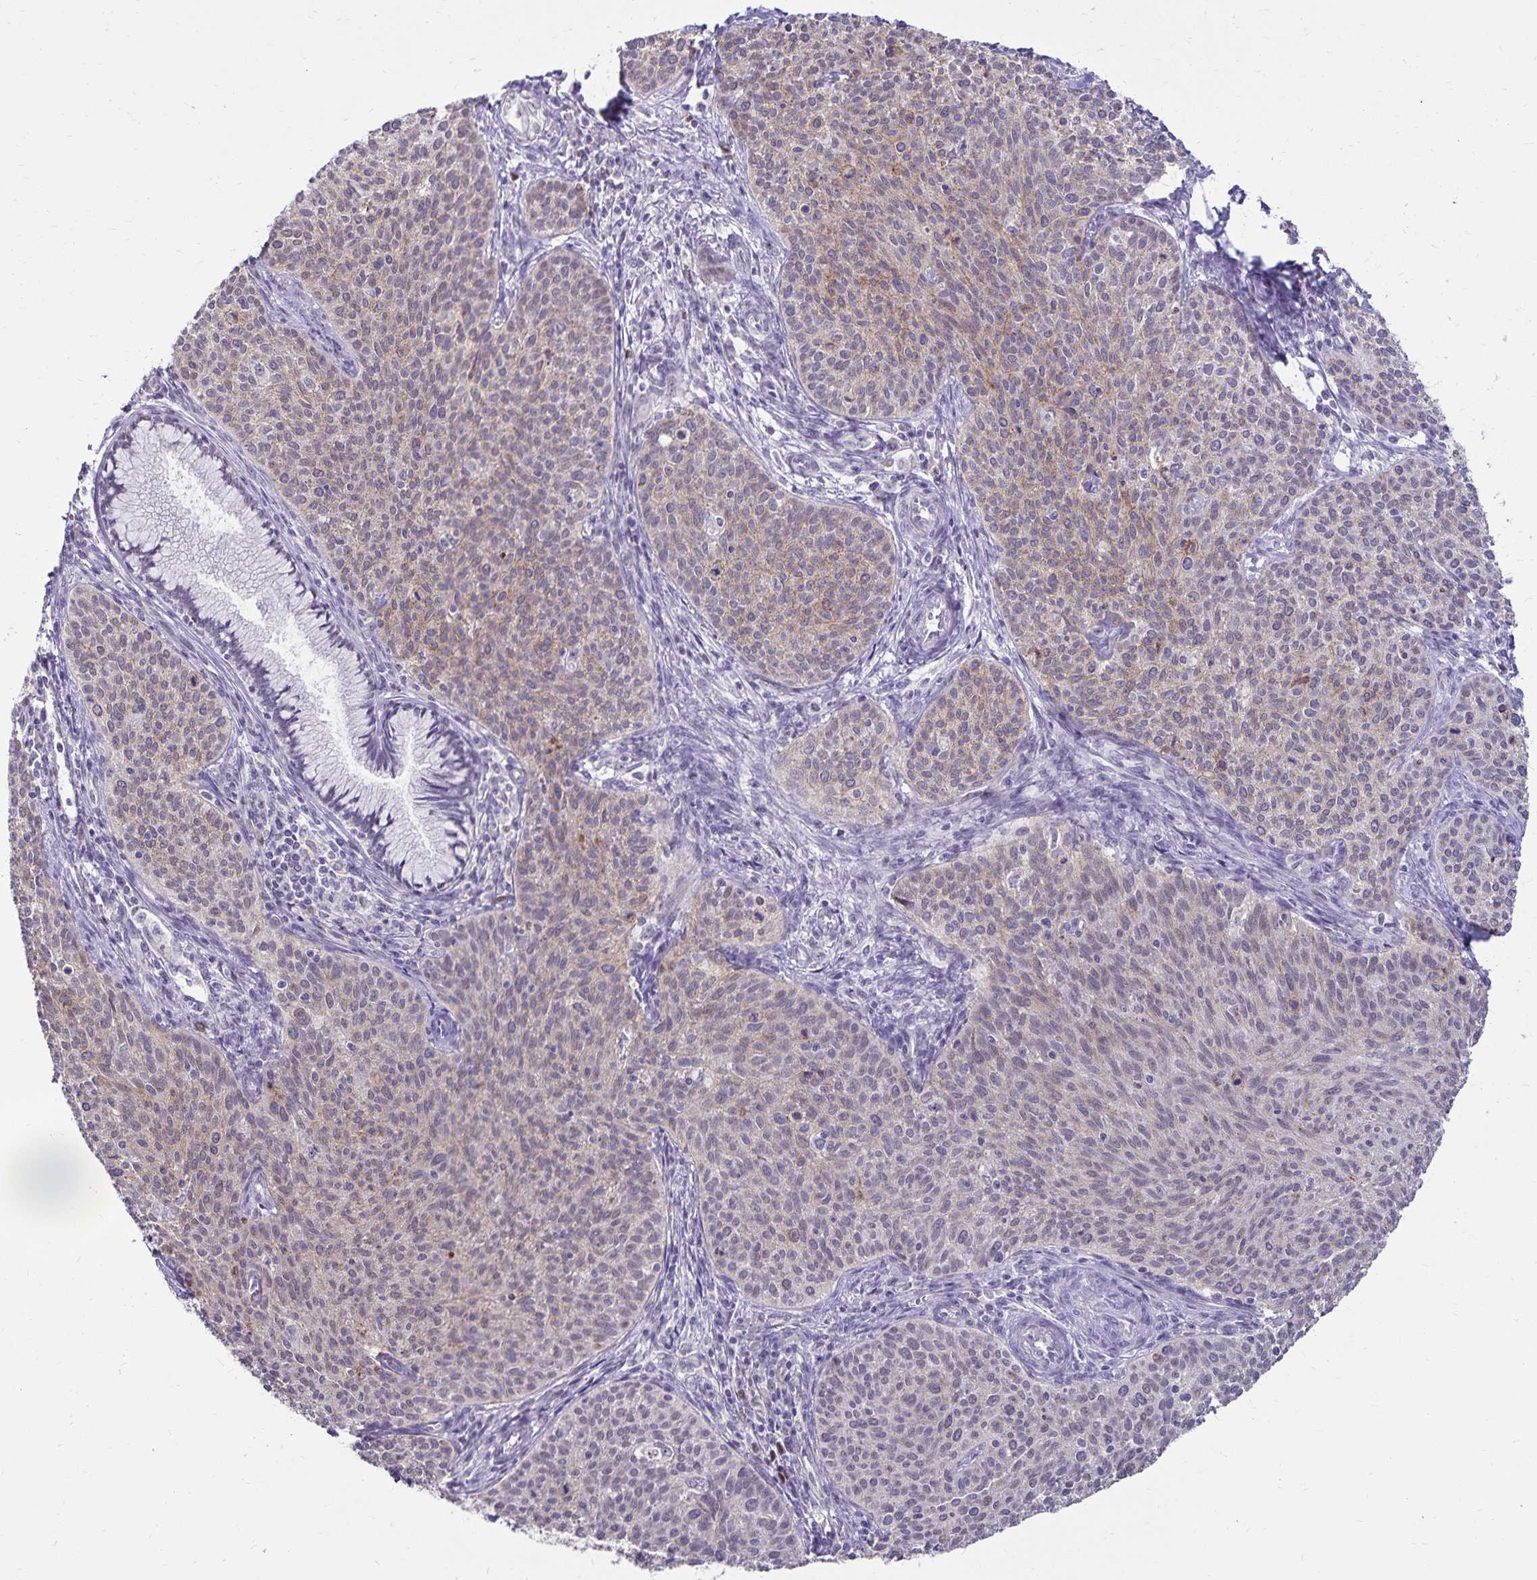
{"staining": {"intensity": "weak", "quantity": "<25%", "location": "cytoplasmic/membranous"}, "tissue": "cervical cancer", "cell_type": "Tumor cells", "image_type": "cancer", "snomed": [{"axis": "morphology", "description": "Squamous cell carcinoma, NOS"}, {"axis": "topography", "description": "Cervix"}], "caption": "Immunohistochemistry (IHC) micrograph of squamous cell carcinoma (cervical) stained for a protein (brown), which demonstrates no positivity in tumor cells.", "gene": "POLB", "patient": {"sex": "female", "age": 38}}